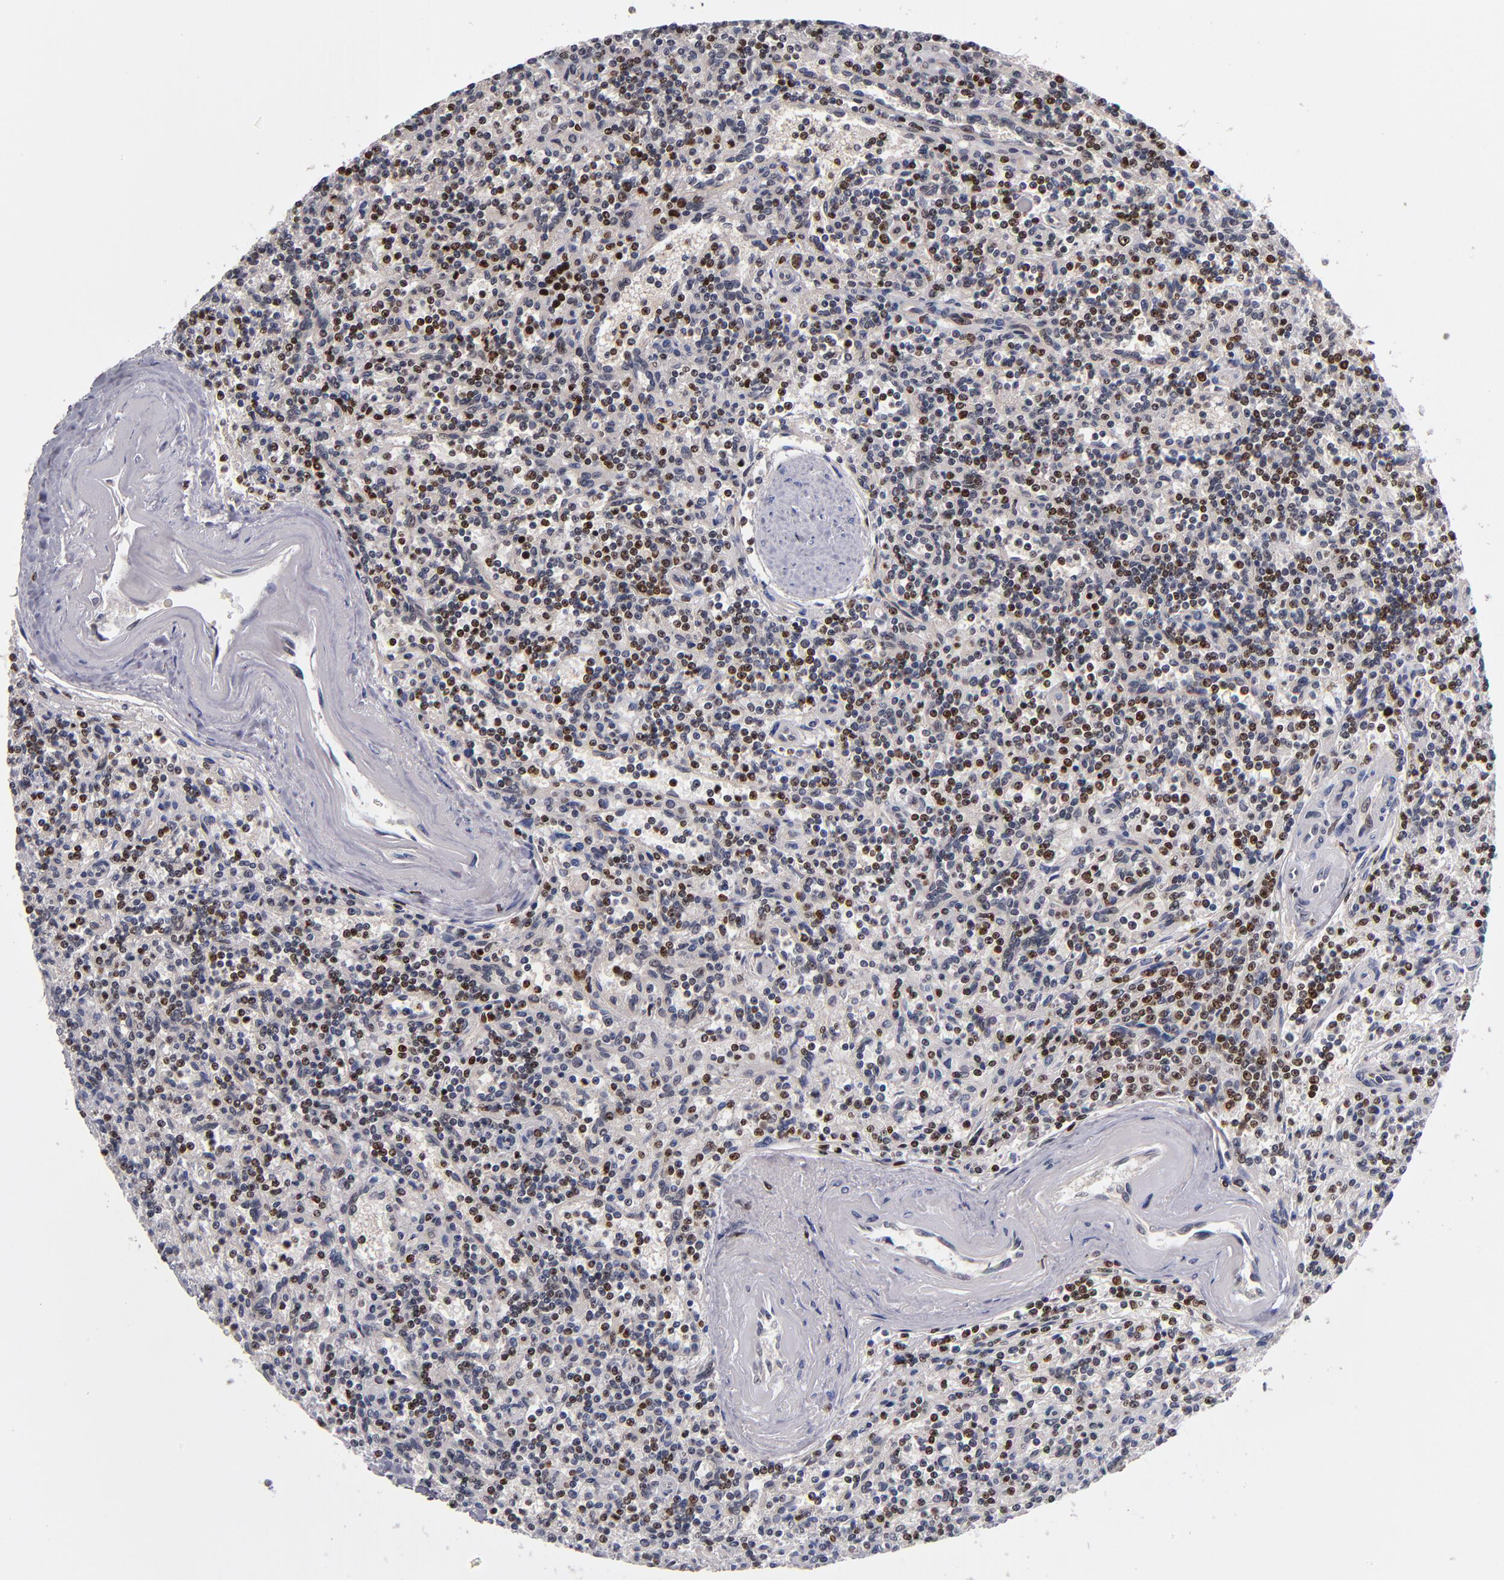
{"staining": {"intensity": "moderate", "quantity": "<25%", "location": "nuclear"}, "tissue": "lymphoma", "cell_type": "Tumor cells", "image_type": "cancer", "snomed": [{"axis": "morphology", "description": "Malignant lymphoma, non-Hodgkin's type, Low grade"}, {"axis": "topography", "description": "Spleen"}], "caption": "Protein expression analysis of lymphoma reveals moderate nuclear expression in approximately <25% of tumor cells.", "gene": "KDM6A", "patient": {"sex": "male", "age": 73}}